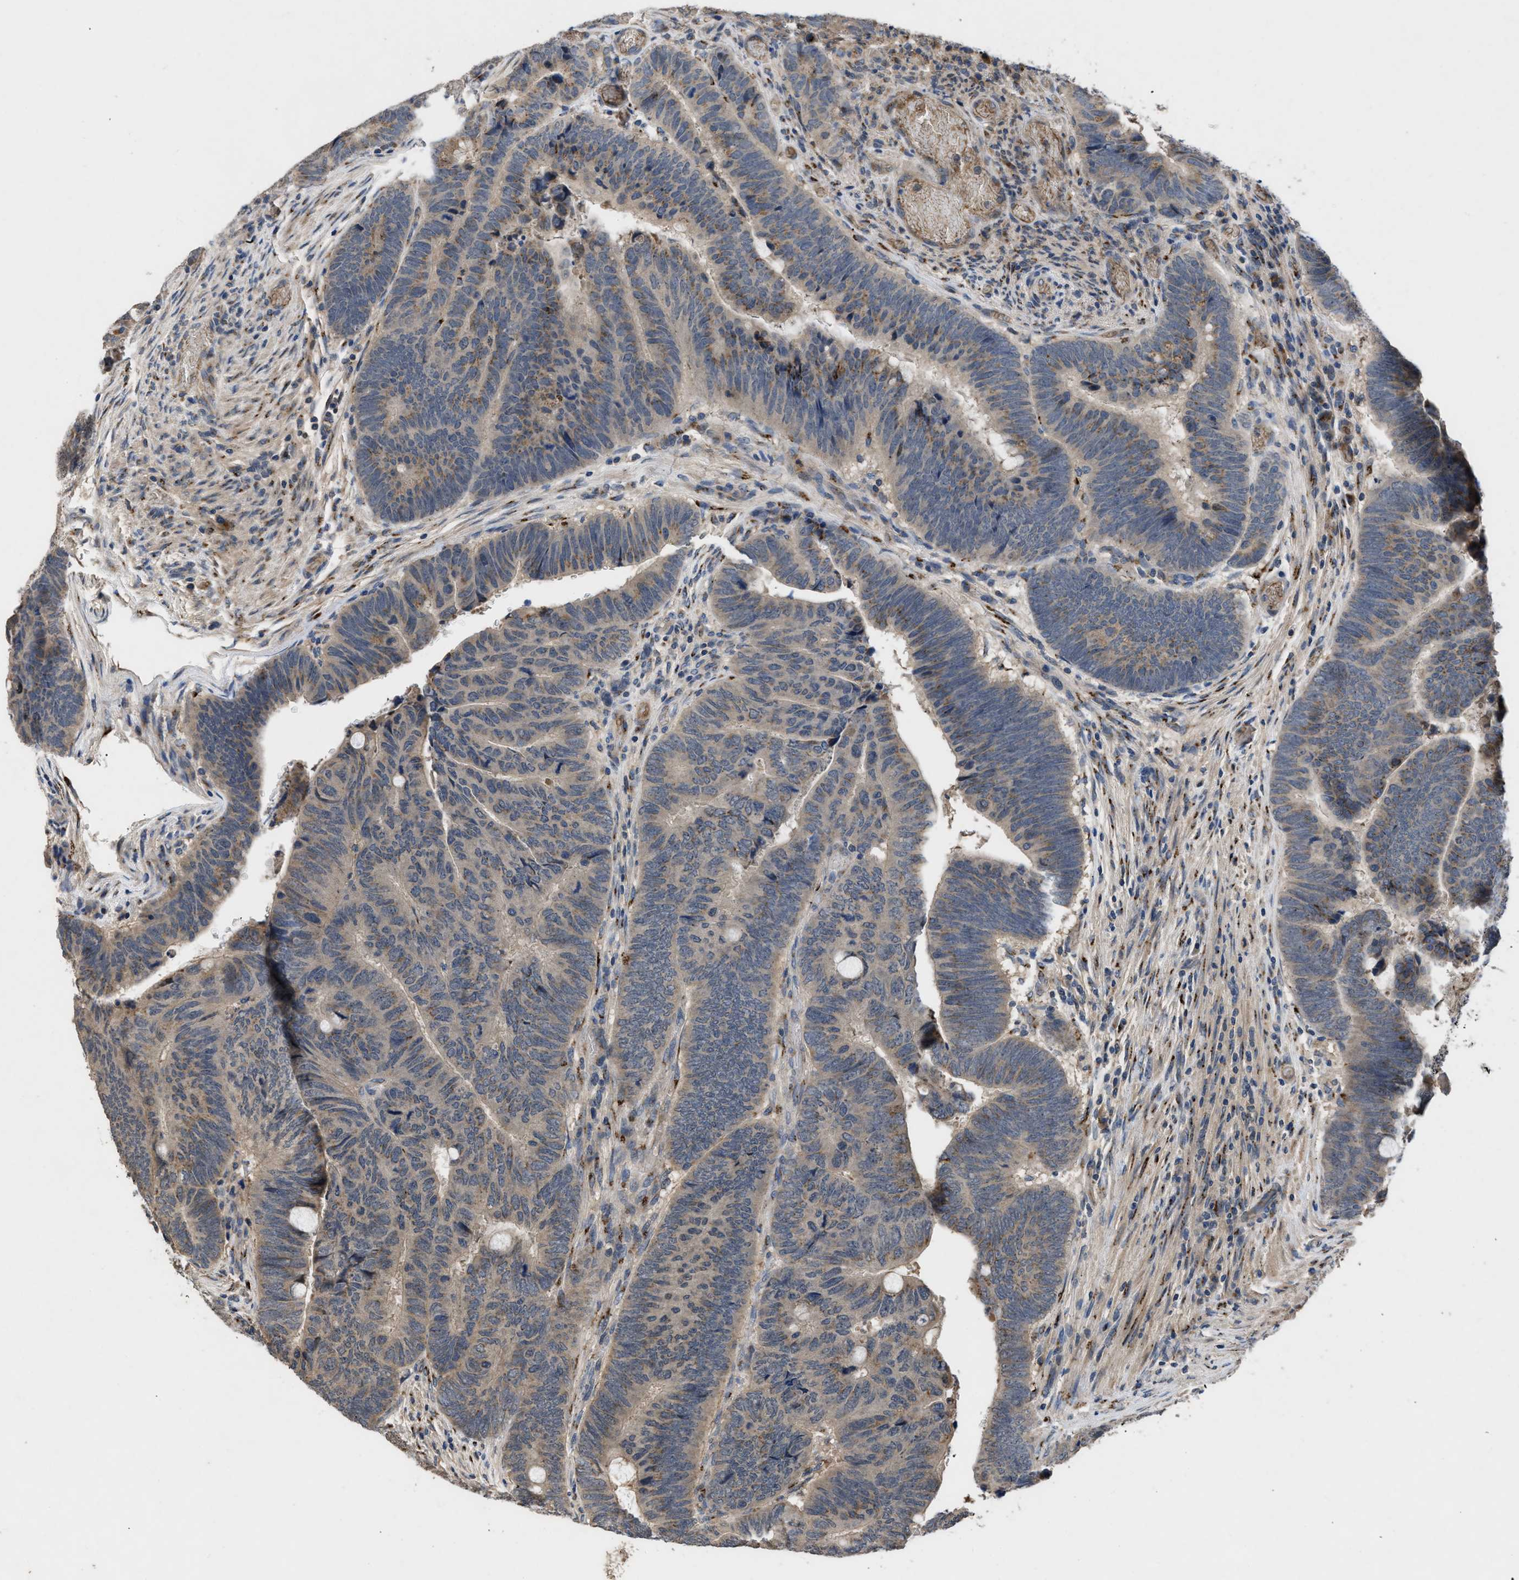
{"staining": {"intensity": "moderate", "quantity": "25%-75%", "location": "cytoplasmic/membranous"}, "tissue": "colorectal cancer", "cell_type": "Tumor cells", "image_type": "cancer", "snomed": [{"axis": "morphology", "description": "Normal tissue, NOS"}, {"axis": "morphology", "description": "Adenocarcinoma, NOS"}, {"axis": "topography", "description": "Rectum"}], "caption": "Colorectal cancer (adenocarcinoma) stained with a protein marker displays moderate staining in tumor cells.", "gene": "SIK2", "patient": {"sex": "male", "age": 92}}